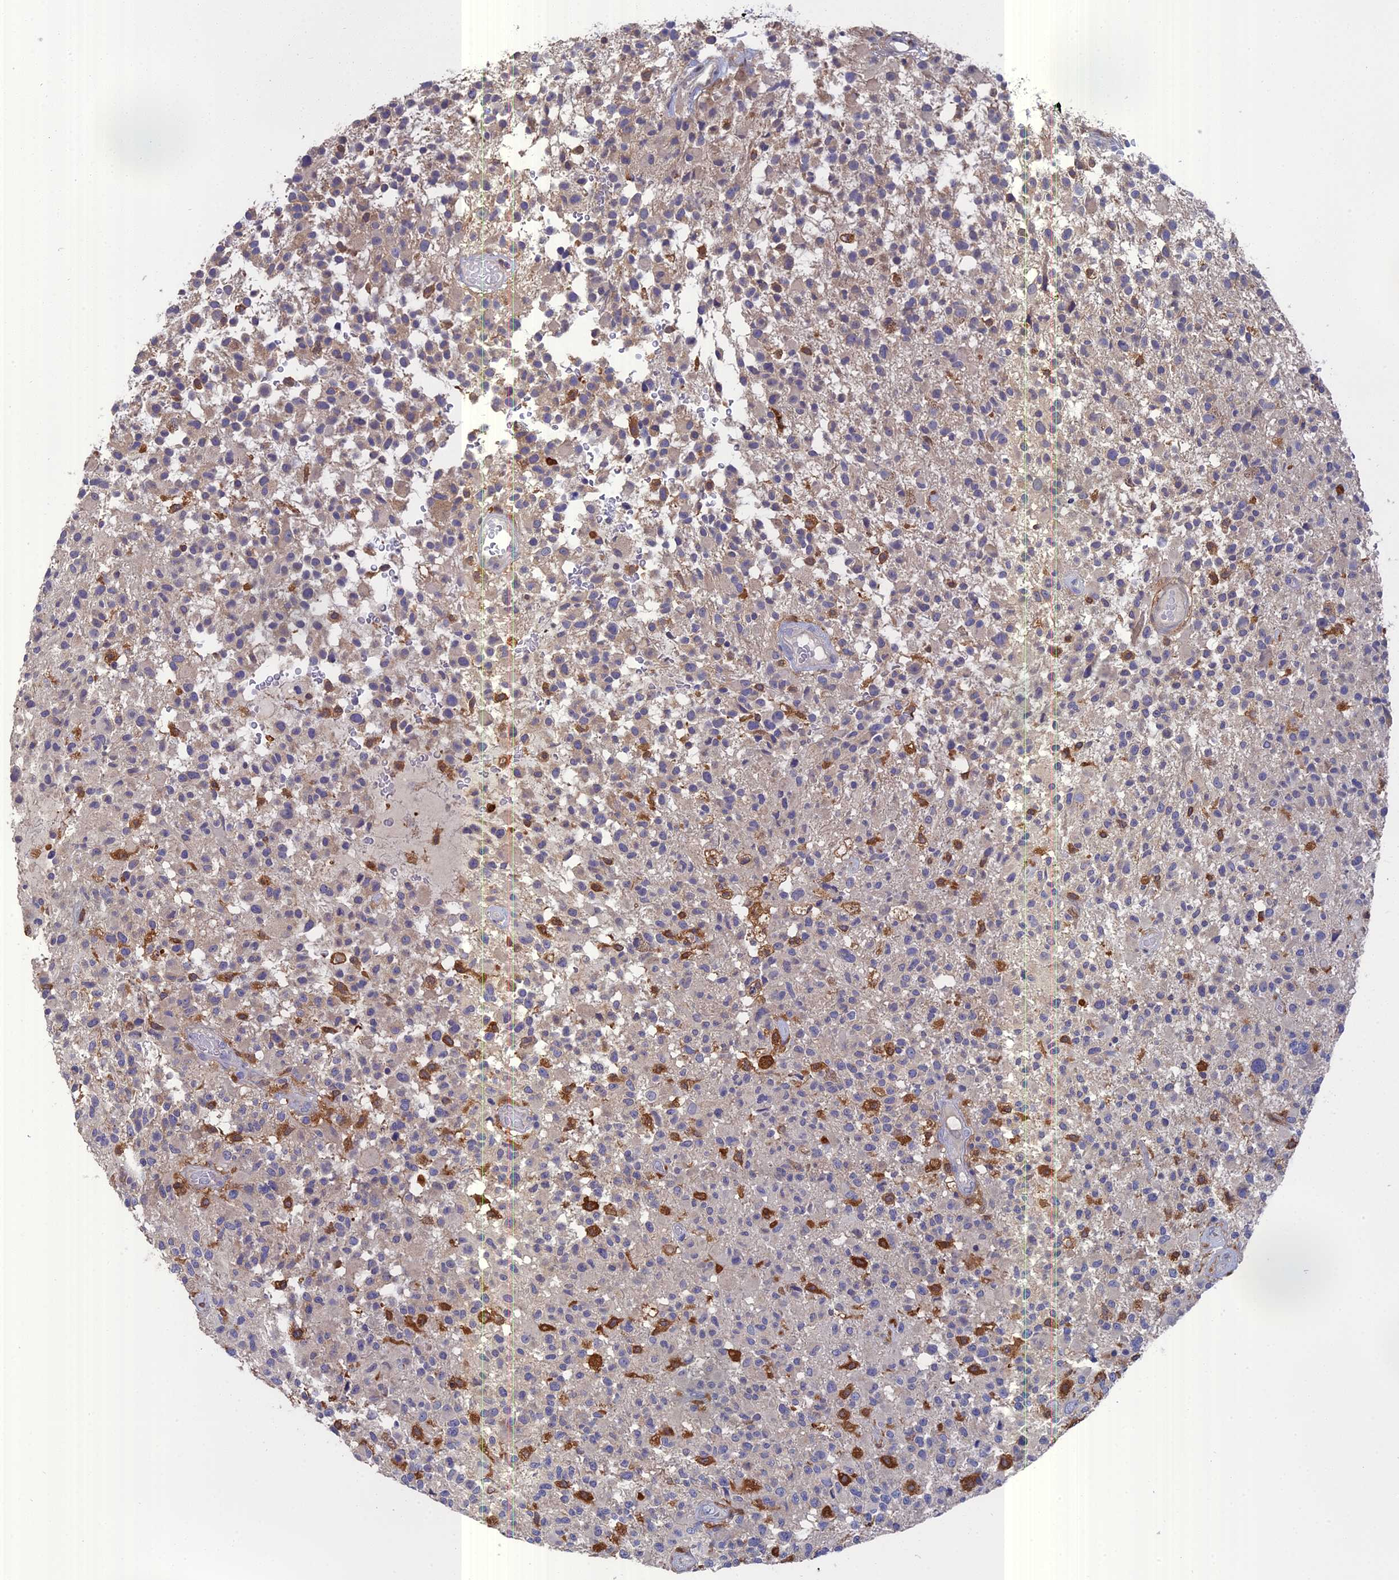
{"staining": {"intensity": "negative", "quantity": "none", "location": "none"}, "tissue": "glioma", "cell_type": "Tumor cells", "image_type": "cancer", "snomed": [{"axis": "morphology", "description": "Glioma, malignant, High grade"}, {"axis": "morphology", "description": "Glioblastoma, NOS"}, {"axis": "topography", "description": "Brain"}], "caption": "DAB immunohistochemical staining of glioma exhibits no significant expression in tumor cells.", "gene": "NCF4", "patient": {"sex": "male", "age": 60}}